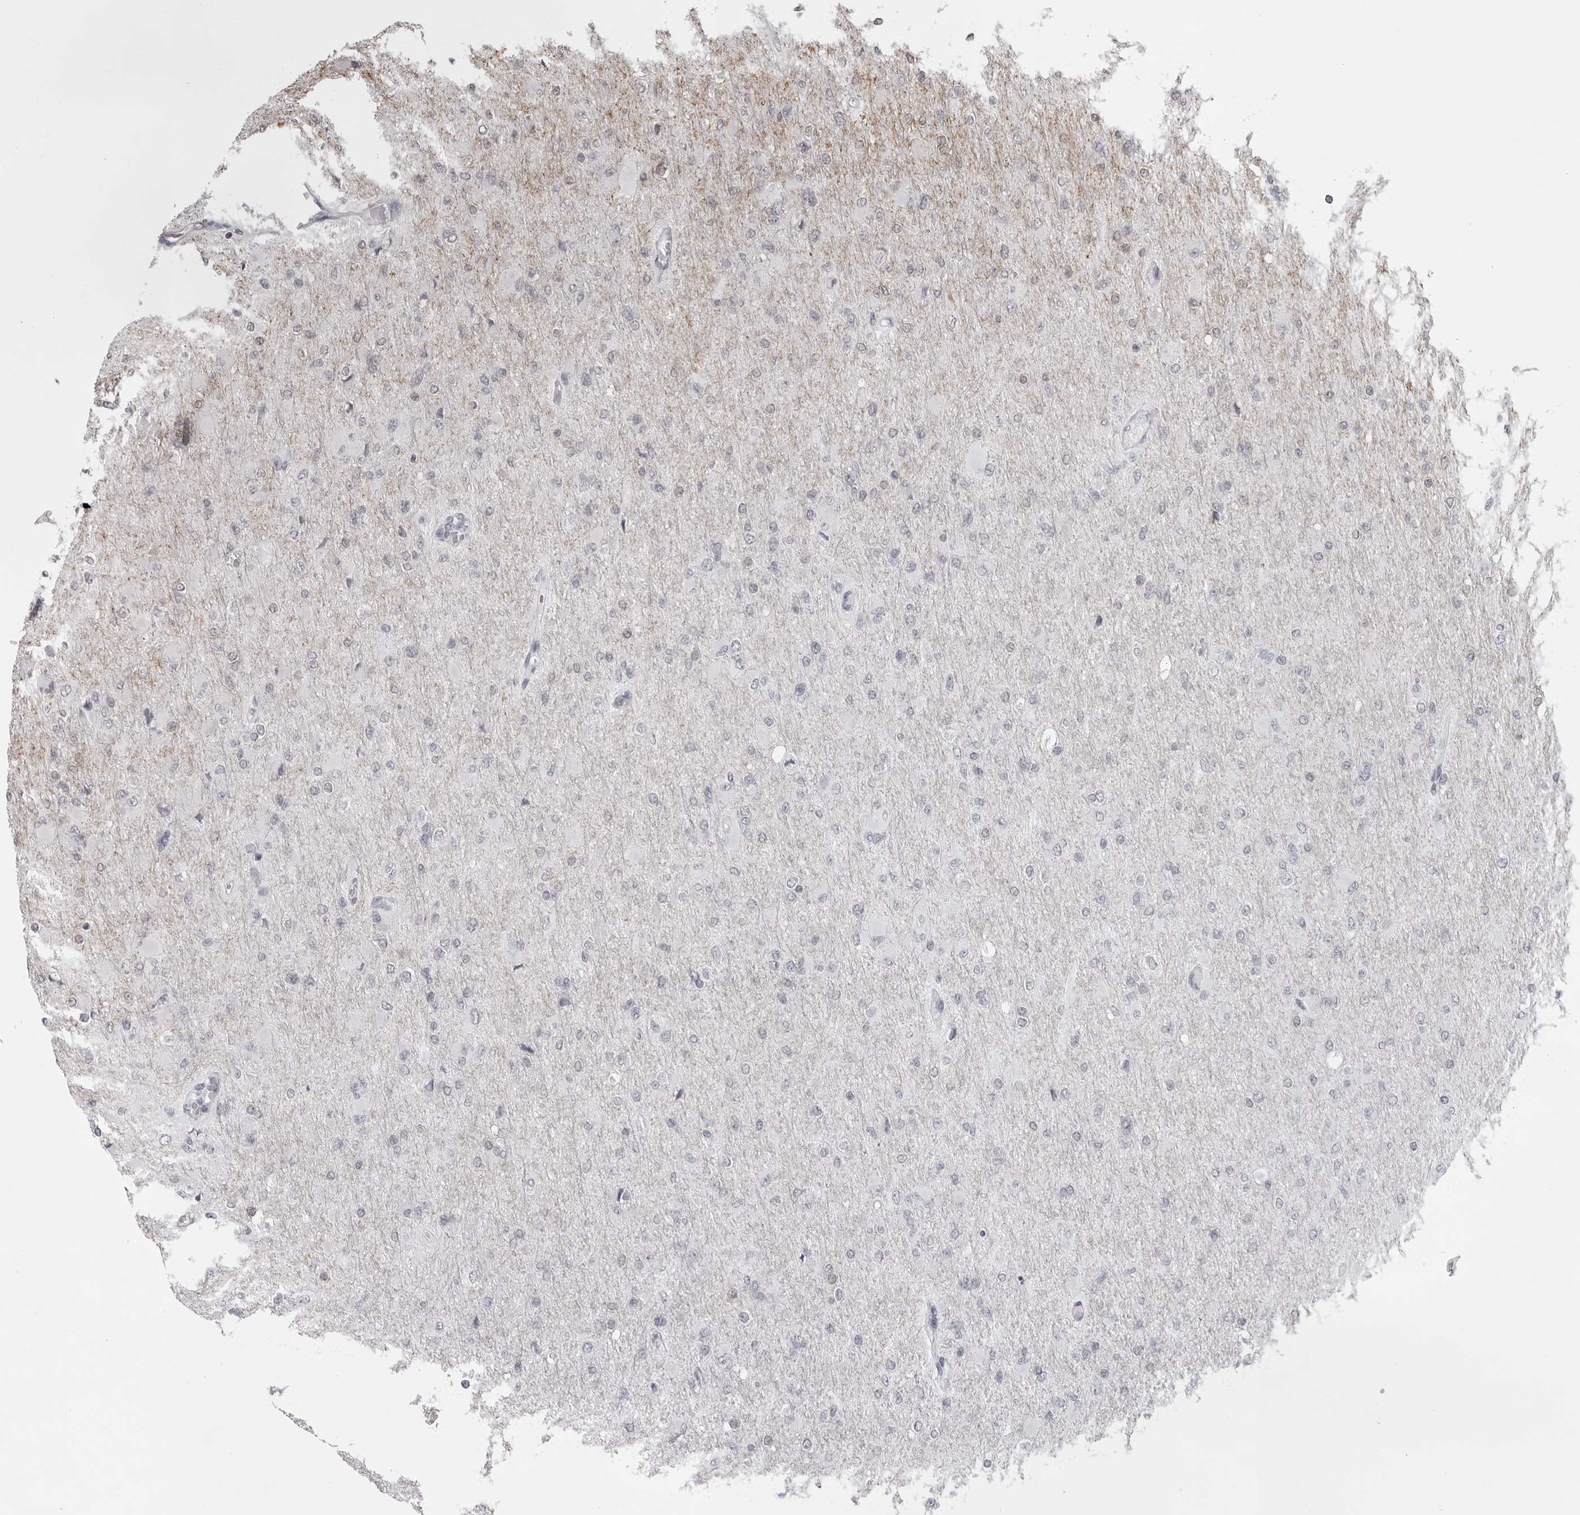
{"staining": {"intensity": "negative", "quantity": "none", "location": "none"}, "tissue": "glioma", "cell_type": "Tumor cells", "image_type": "cancer", "snomed": [{"axis": "morphology", "description": "Glioma, malignant, High grade"}, {"axis": "topography", "description": "Cerebral cortex"}], "caption": "DAB immunohistochemical staining of human high-grade glioma (malignant) exhibits no significant staining in tumor cells. (DAB immunohistochemistry with hematoxylin counter stain).", "gene": "NUDT18", "patient": {"sex": "female", "age": 36}}